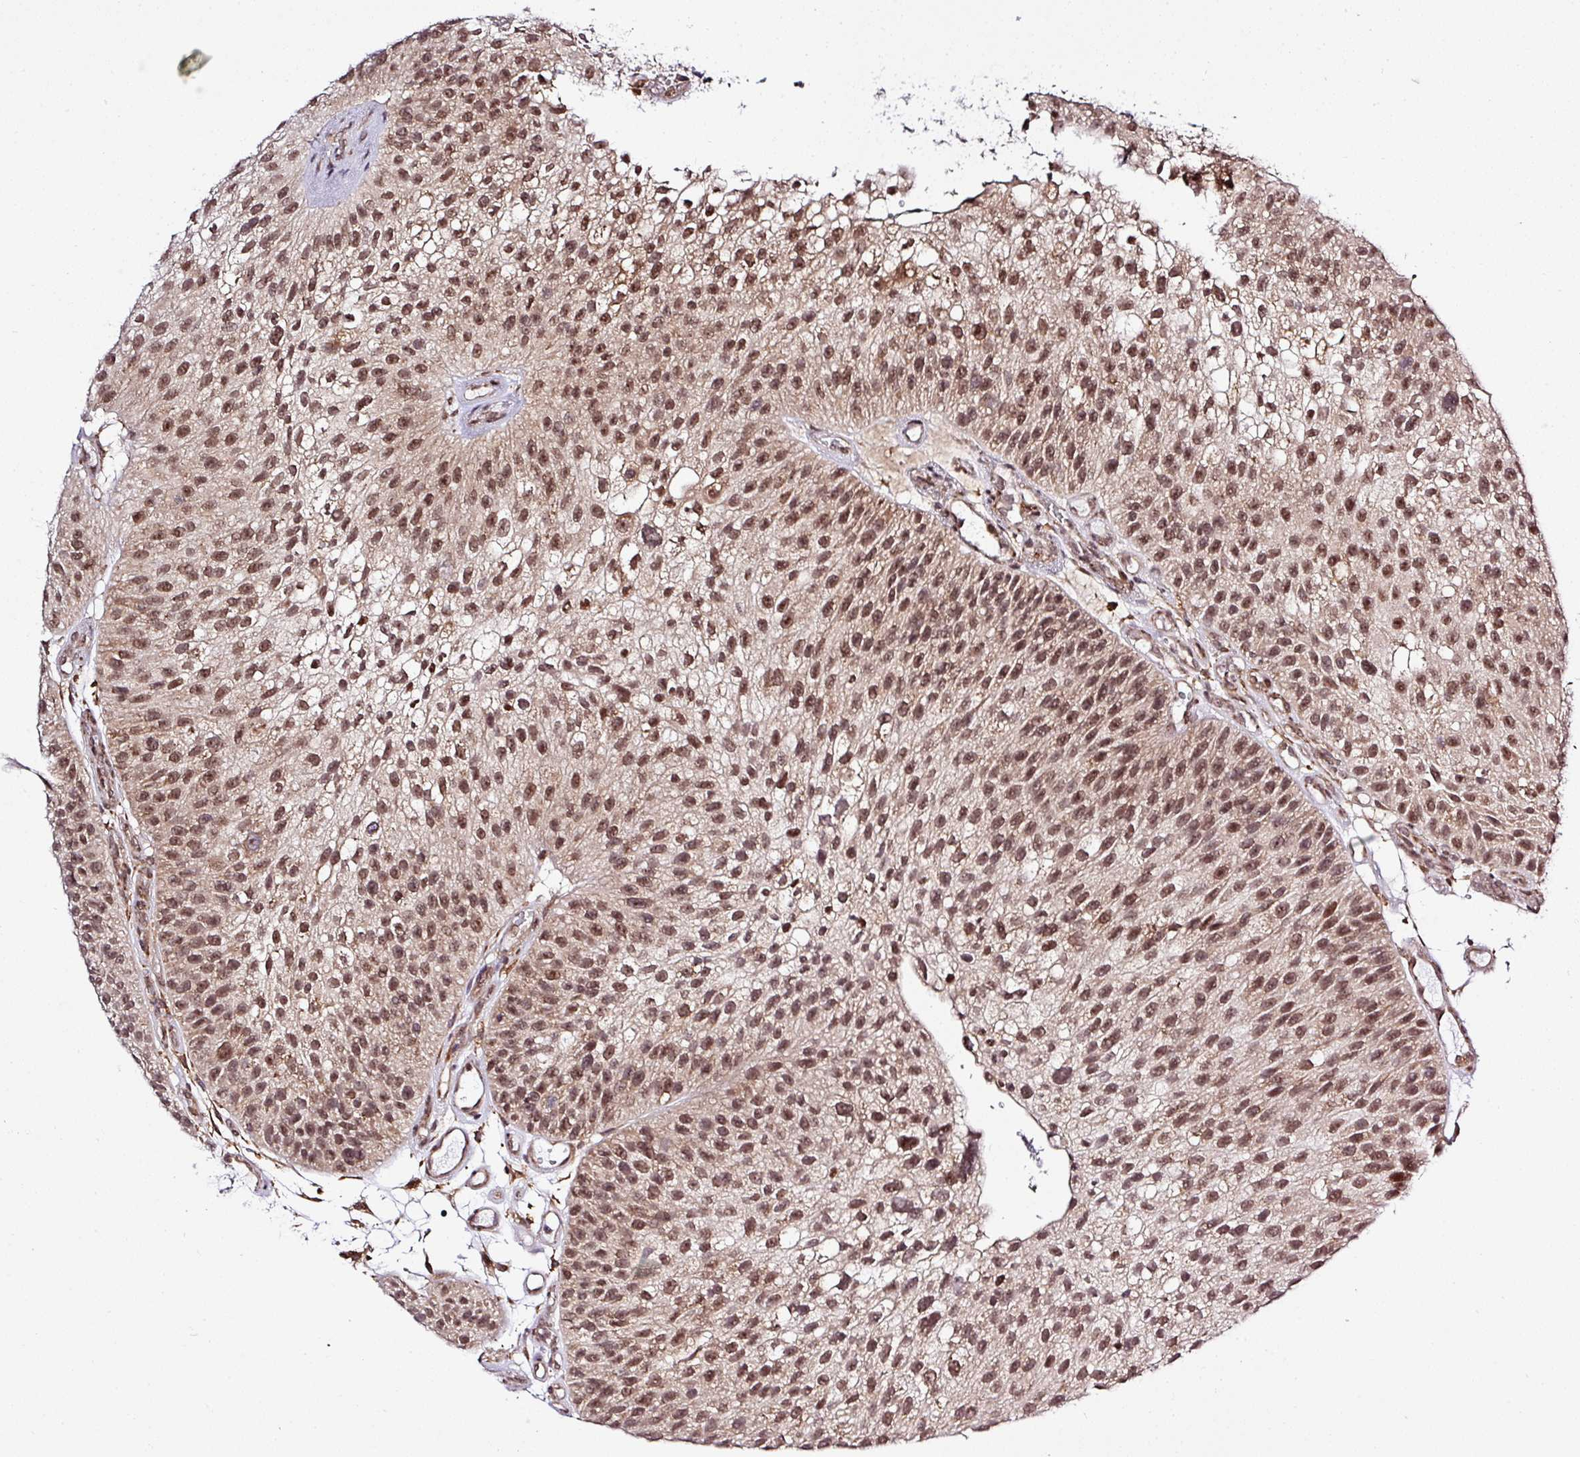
{"staining": {"intensity": "strong", "quantity": ">75%", "location": "nuclear"}, "tissue": "urothelial cancer", "cell_type": "Tumor cells", "image_type": "cancer", "snomed": [{"axis": "morphology", "description": "Urothelial carcinoma, NOS"}, {"axis": "topography", "description": "Urinary bladder"}], "caption": "The immunohistochemical stain shows strong nuclear expression in tumor cells of transitional cell carcinoma tissue.", "gene": "FAM153A", "patient": {"sex": "male", "age": 87}}